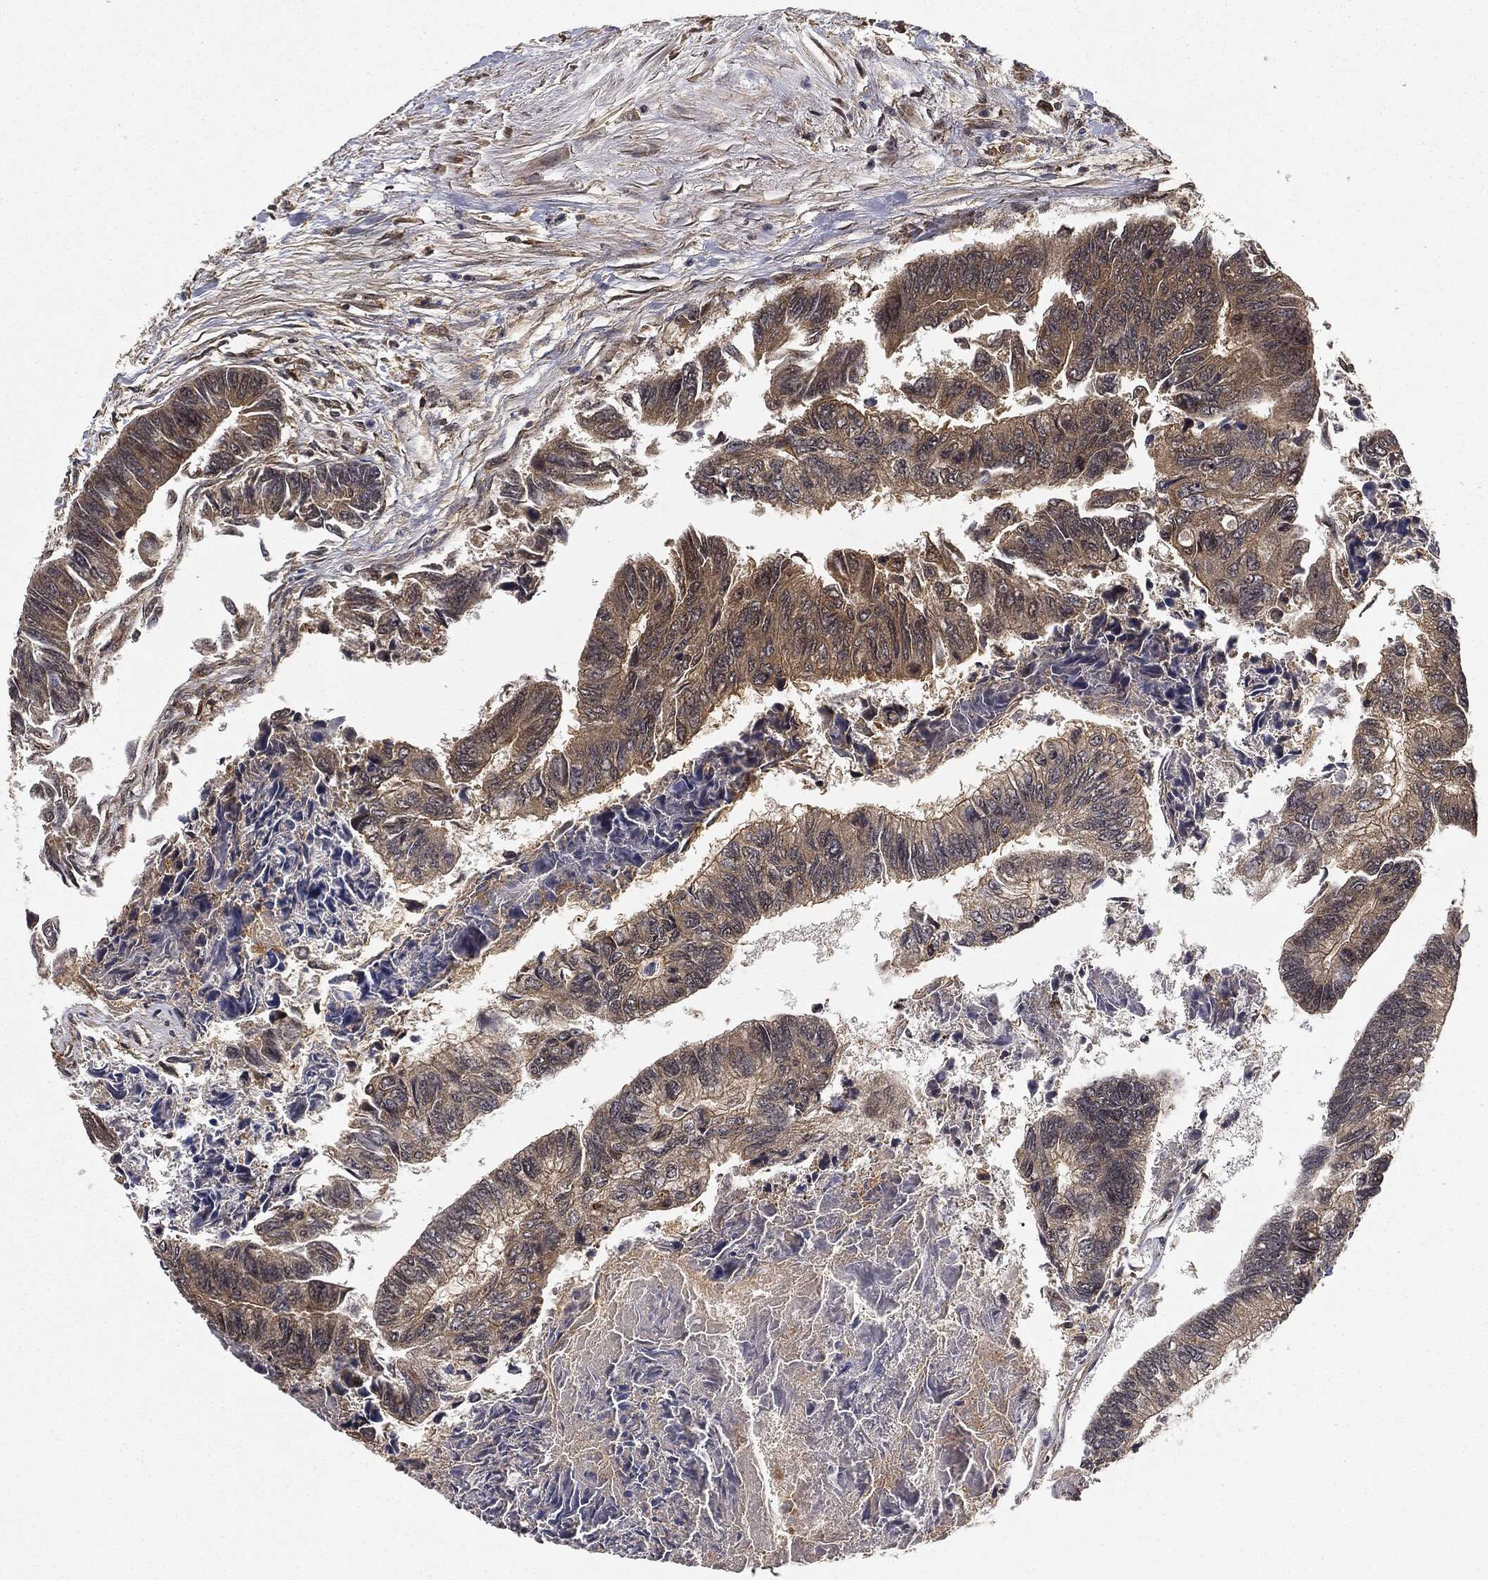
{"staining": {"intensity": "moderate", "quantity": ">75%", "location": "cytoplasmic/membranous"}, "tissue": "colorectal cancer", "cell_type": "Tumor cells", "image_type": "cancer", "snomed": [{"axis": "morphology", "description": "Adenocarcinoma, NOS"}, {"axis": "topography", "description": "Colon"}], "caption": "Tumor cells demonstrate medium levels of moderate cytoplasmic/membranous positivity in approximately >75% of cells in adenocarcinoma (colorectal).", "gene": "MIER2", "patient": {"sex": "female", "age": 65}}